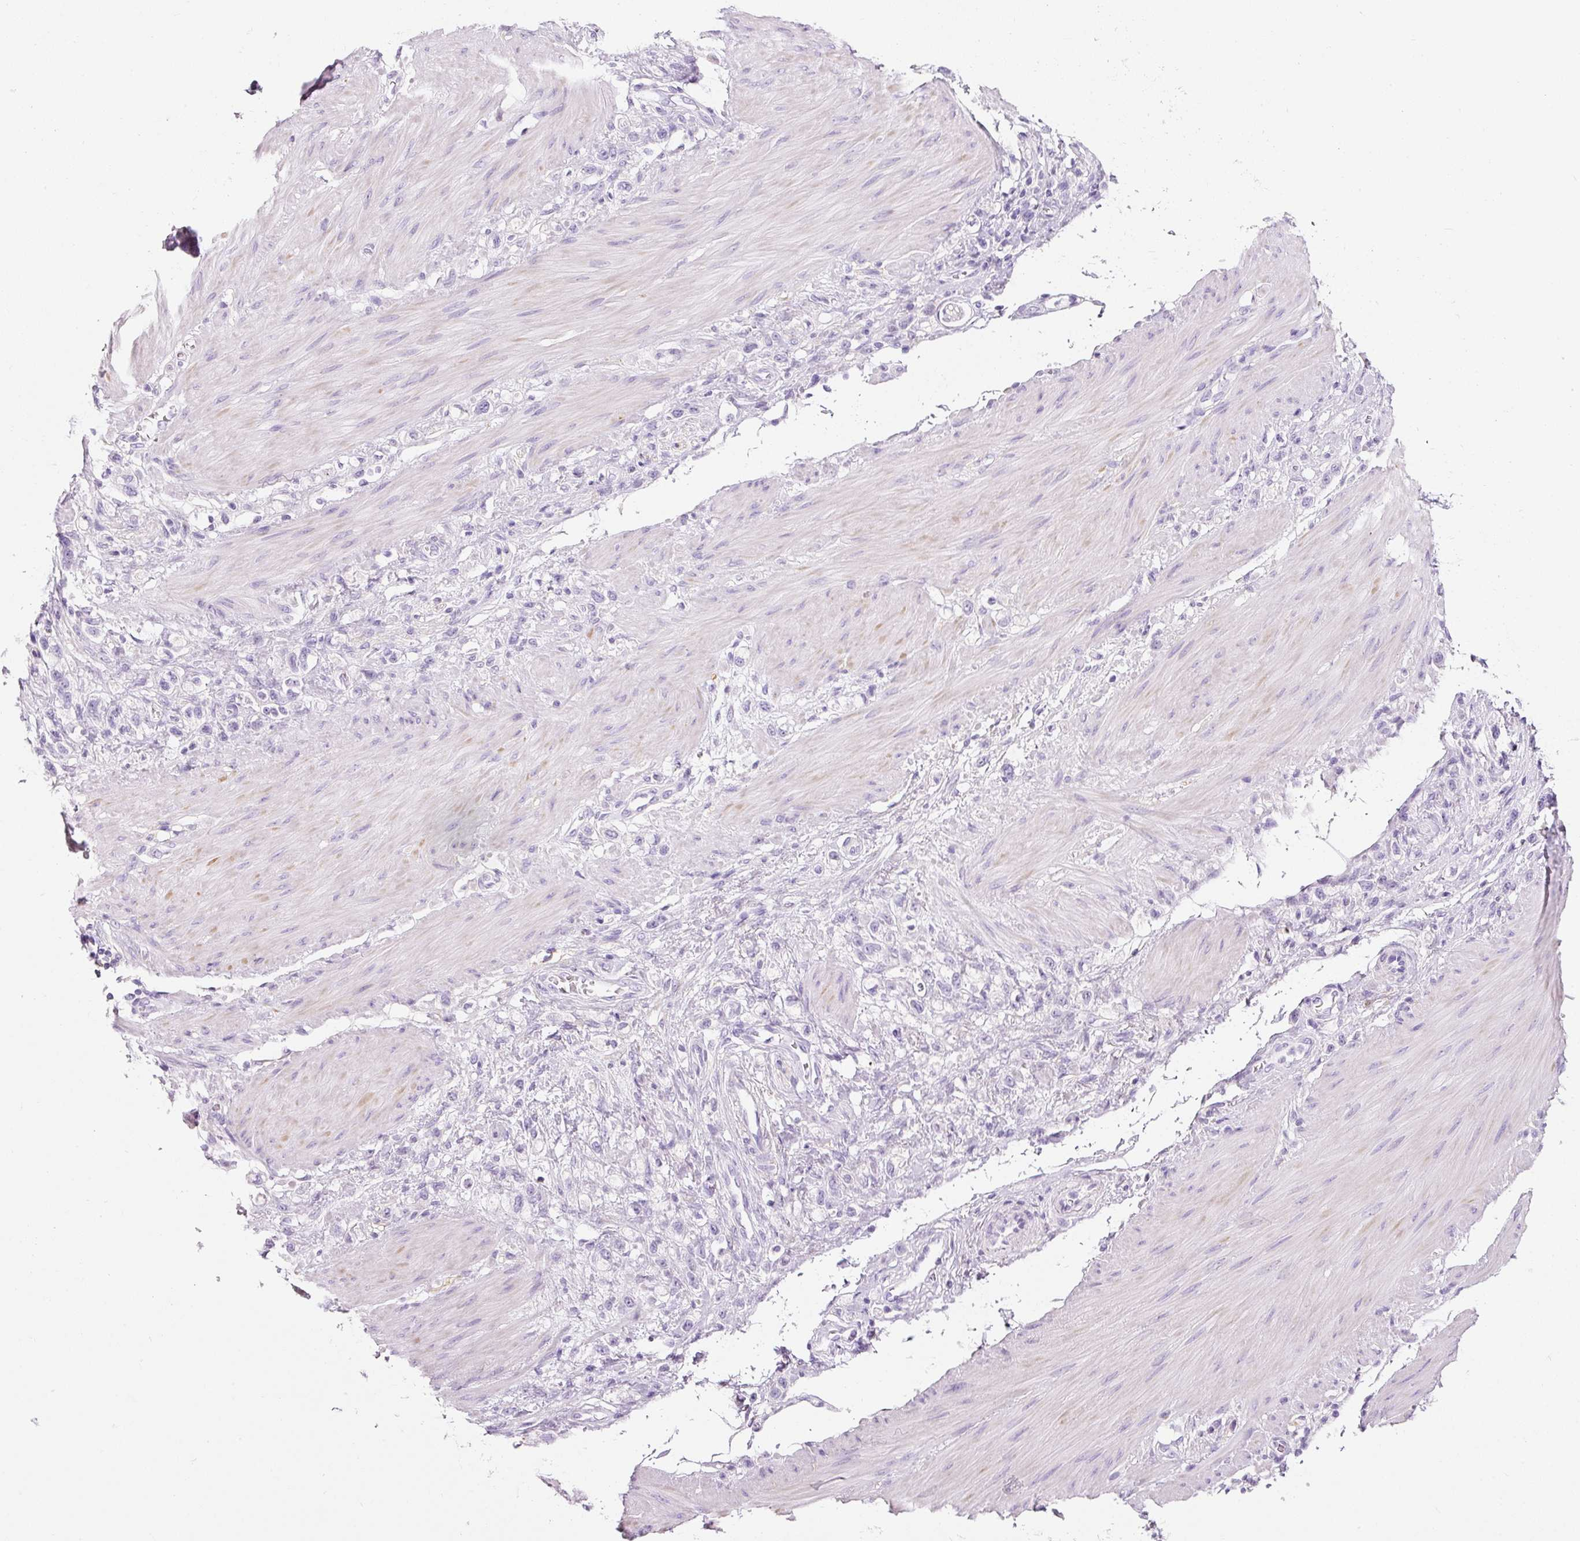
{"staining": {"intensity": "negative", "quantity": "none", "location": "none"}, "tissue": "stomach cancer", "cell_type": "Tumor cells", "image_type": "cancer", "snomed": [{"axis": "morphology", "description": "Adenocarcinoma, NOS"}, {"axis": "topography", "description": "Stomach"}], "caption": "The photomicrograph displays no significant positivity in tumor cells of adenocarcinoma (stomach).", "gene": "DNM1", "patient": {"sex": "female", "age": 65}}